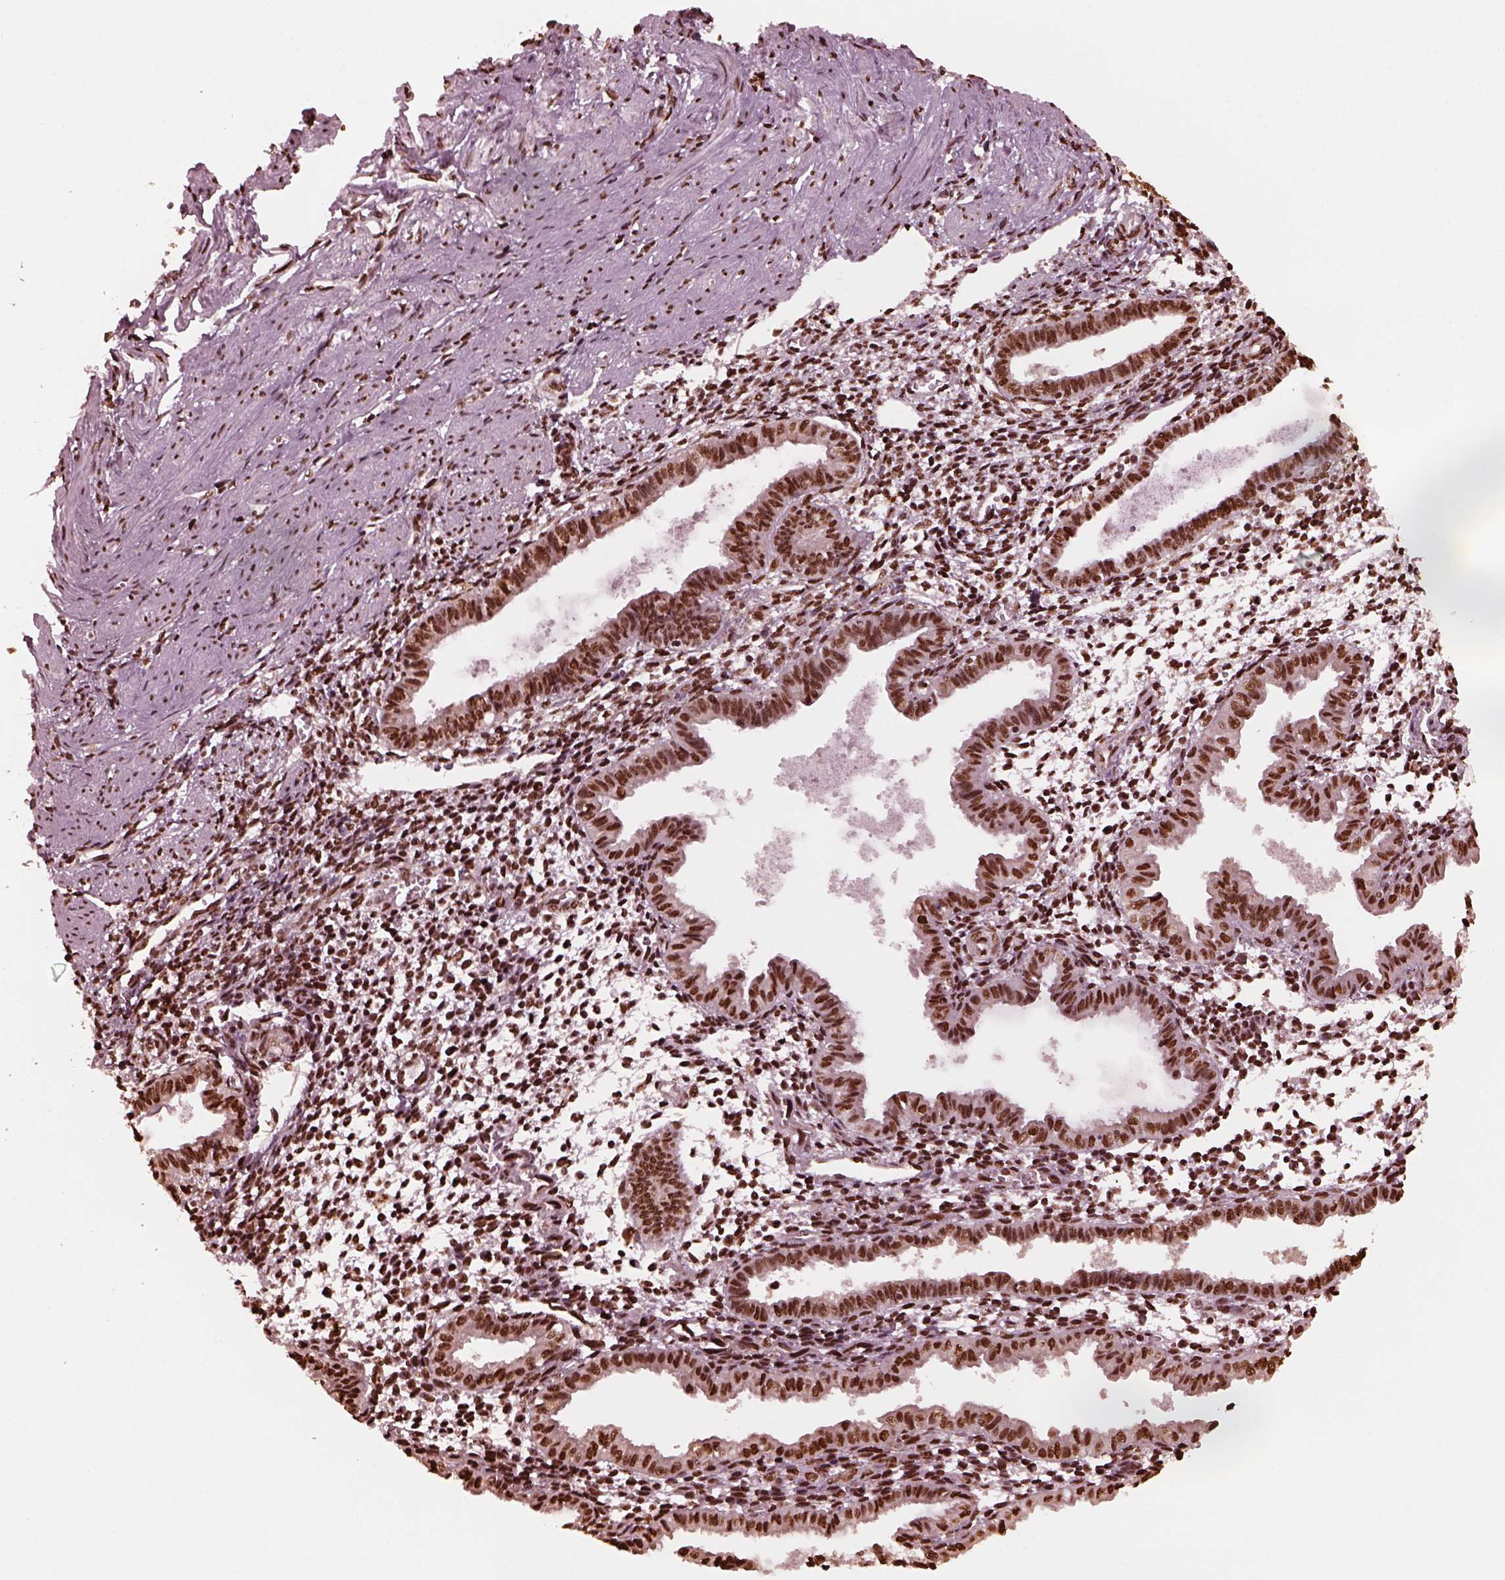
{"staining": {"intensity": "moderate", "quantity": ">75%", "location": "nuclear"}, "tissue": "endometrium", "cell_type": "Cells in endometrial stroma", "image_type": "normal", "snomed": [{"axis": "morphology", "description": "Normal tissue, NOS"}, {"axis": "topography", "description": "Endometrium"}], "caption": "Immunohistochemistry (IHC) of unremarkable endometrium exhibits medium levels of moderate nuclear expression in about >75% of cells in endometrial stroma.", "gene": "NSD1", "patient": {"sex": "female", "age": 37}}